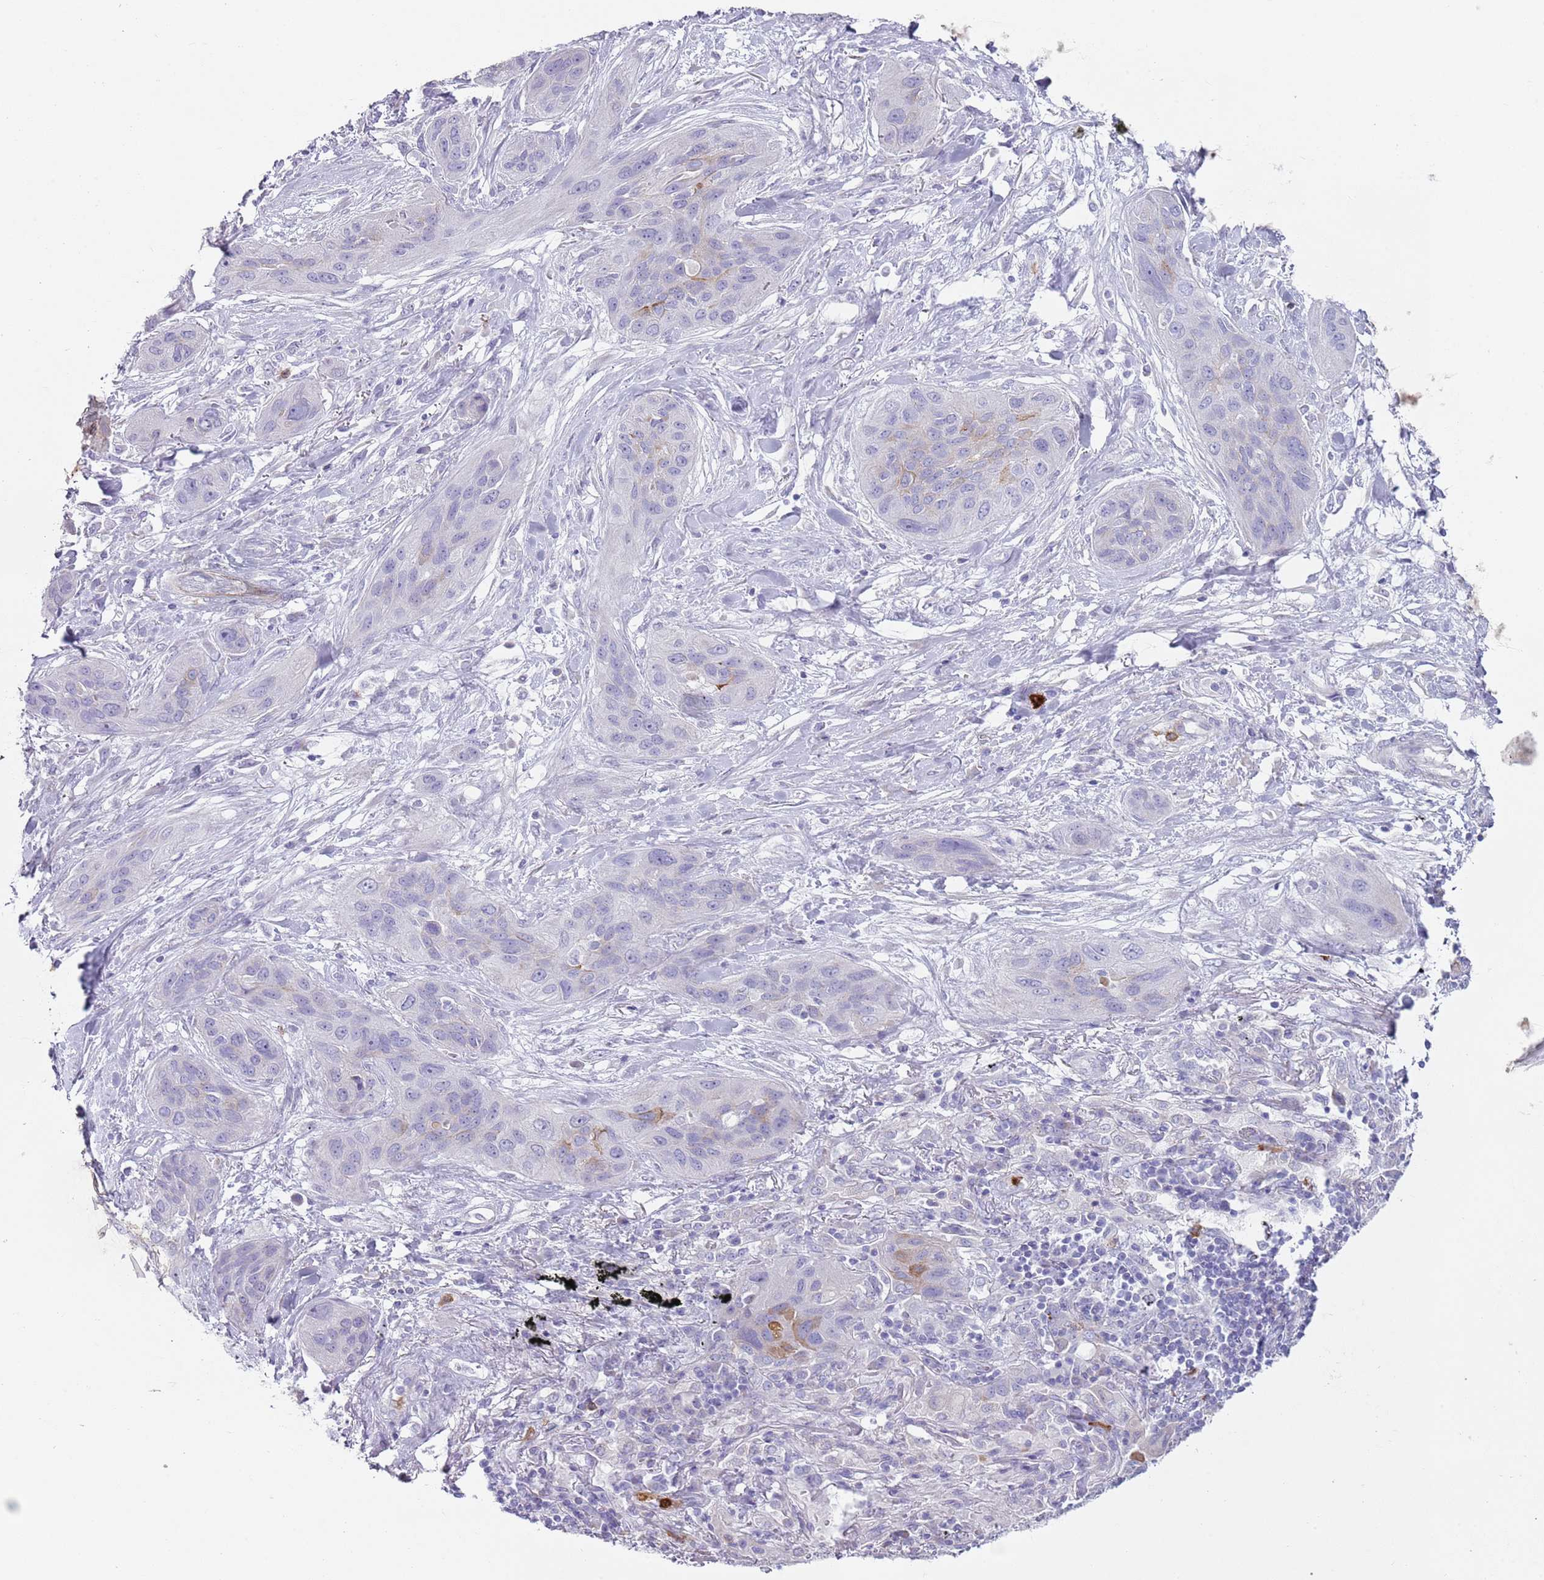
{"staining": {"intensity": "negative", "quantity": "none", "location": "none"}, "tissue": "lung cancer", "cell_type": "Tumor cells", "image_type": "cancer", "snomed": [{"axis": "morphology", "description": "Squamous cell carcinoma, NOS"}, {"axis": "topography", "description": "Lung"}], "caption": "Protein analysis of lung cancer (squamous cell carcinoma) shows no significant staining in tumor cells. (Immunohistochemistry, brightfield microscopy, high magnification).", "gene": "CD177", "patient": {"sex": "female", "age": 70}}